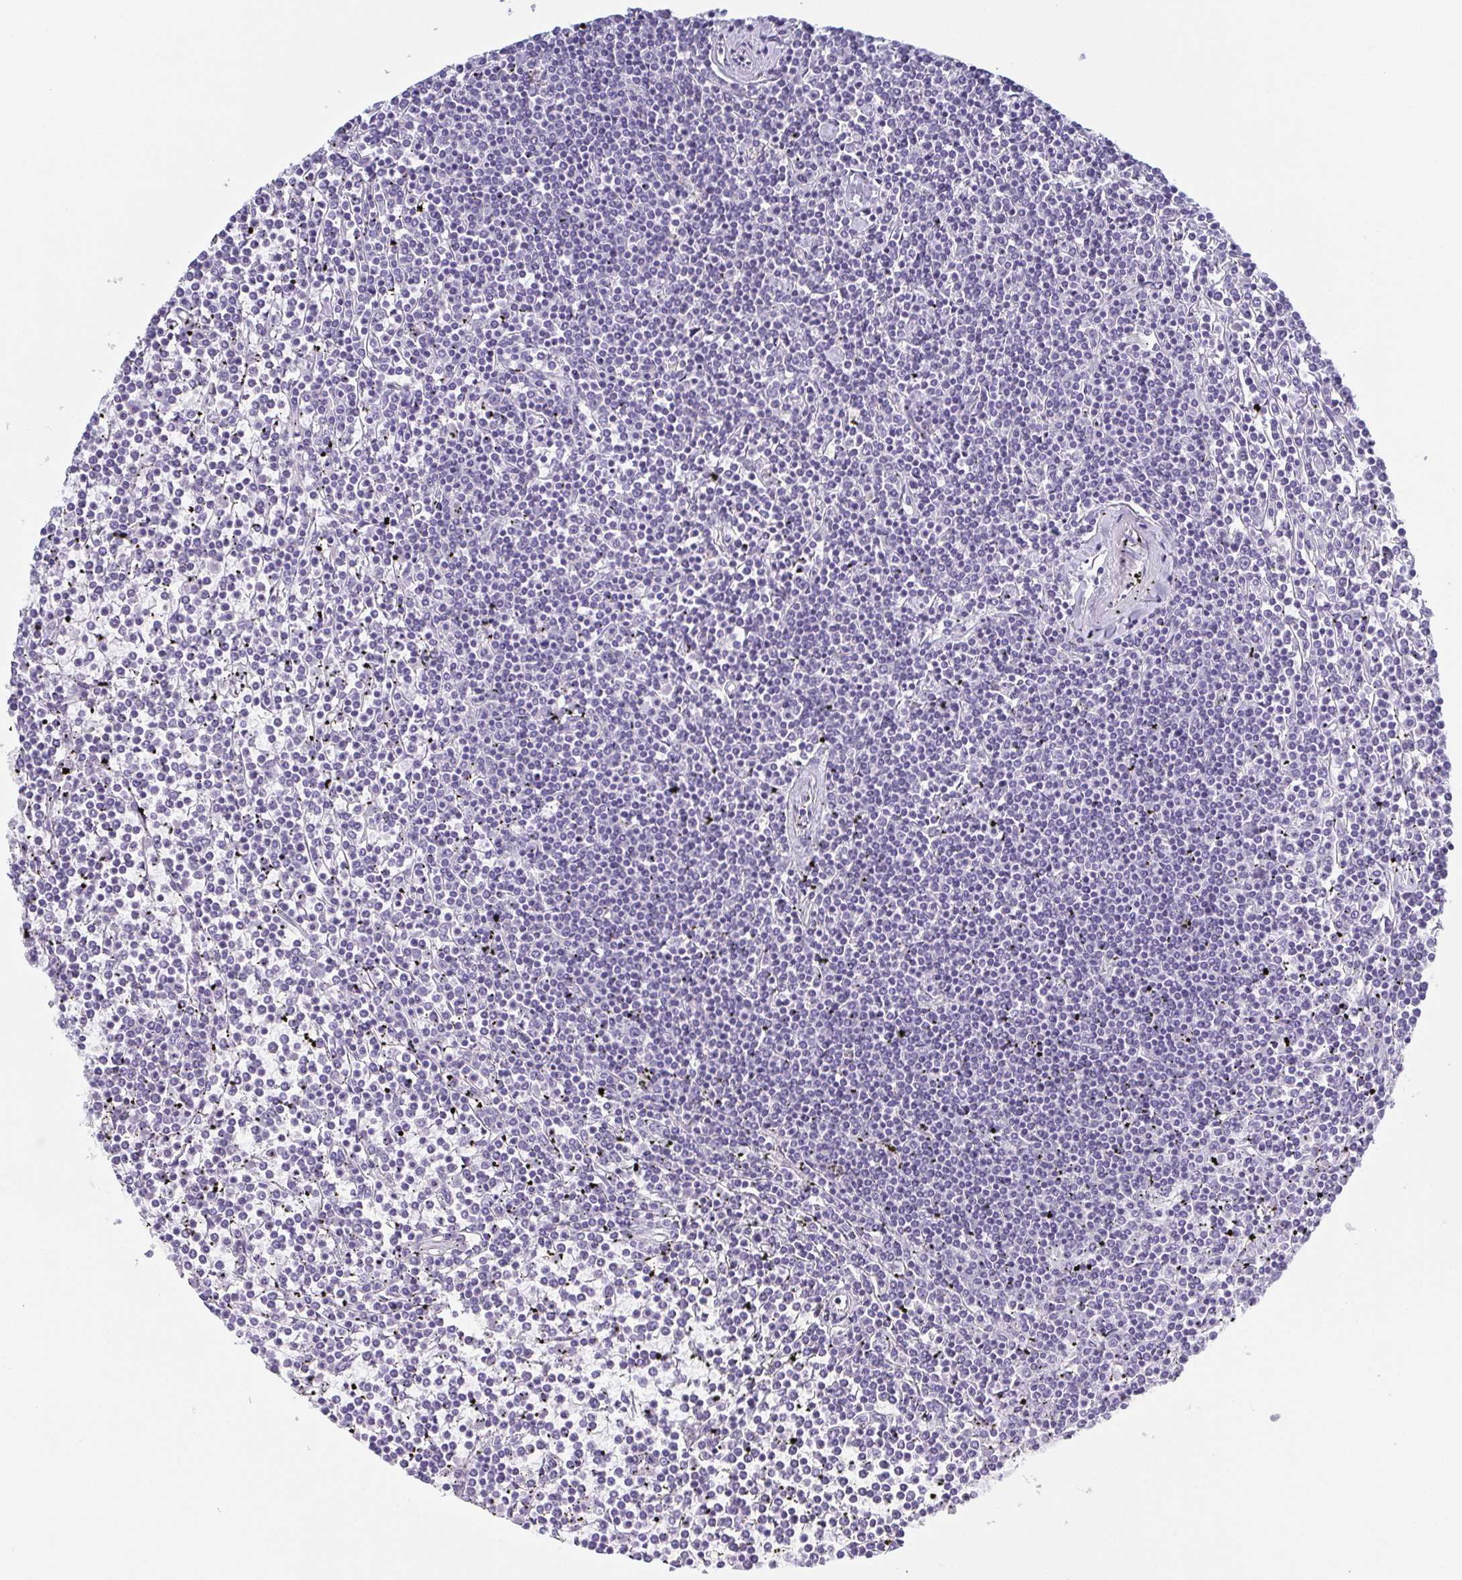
{"staining": {"intensity": "negative", "quantity": "none", "location": "none"}, "tissue": "lymphoma", "cell_type": "Tumor cells", "image_type": "cancer", "snomed": [{"axis": "morphology", "description": "Malignant lymphoma, non-Hodgkin's type, Low grade"}, {"axis": "topography", "description": "Spleen"}], "caption": "This is a histopathology image of immunohistochemistry (IHC) staining of lymphoma, which shows no expression in tumor cells.", "gene": "DYNC1I1", "patient": {"sex": "female", "age": 19}}